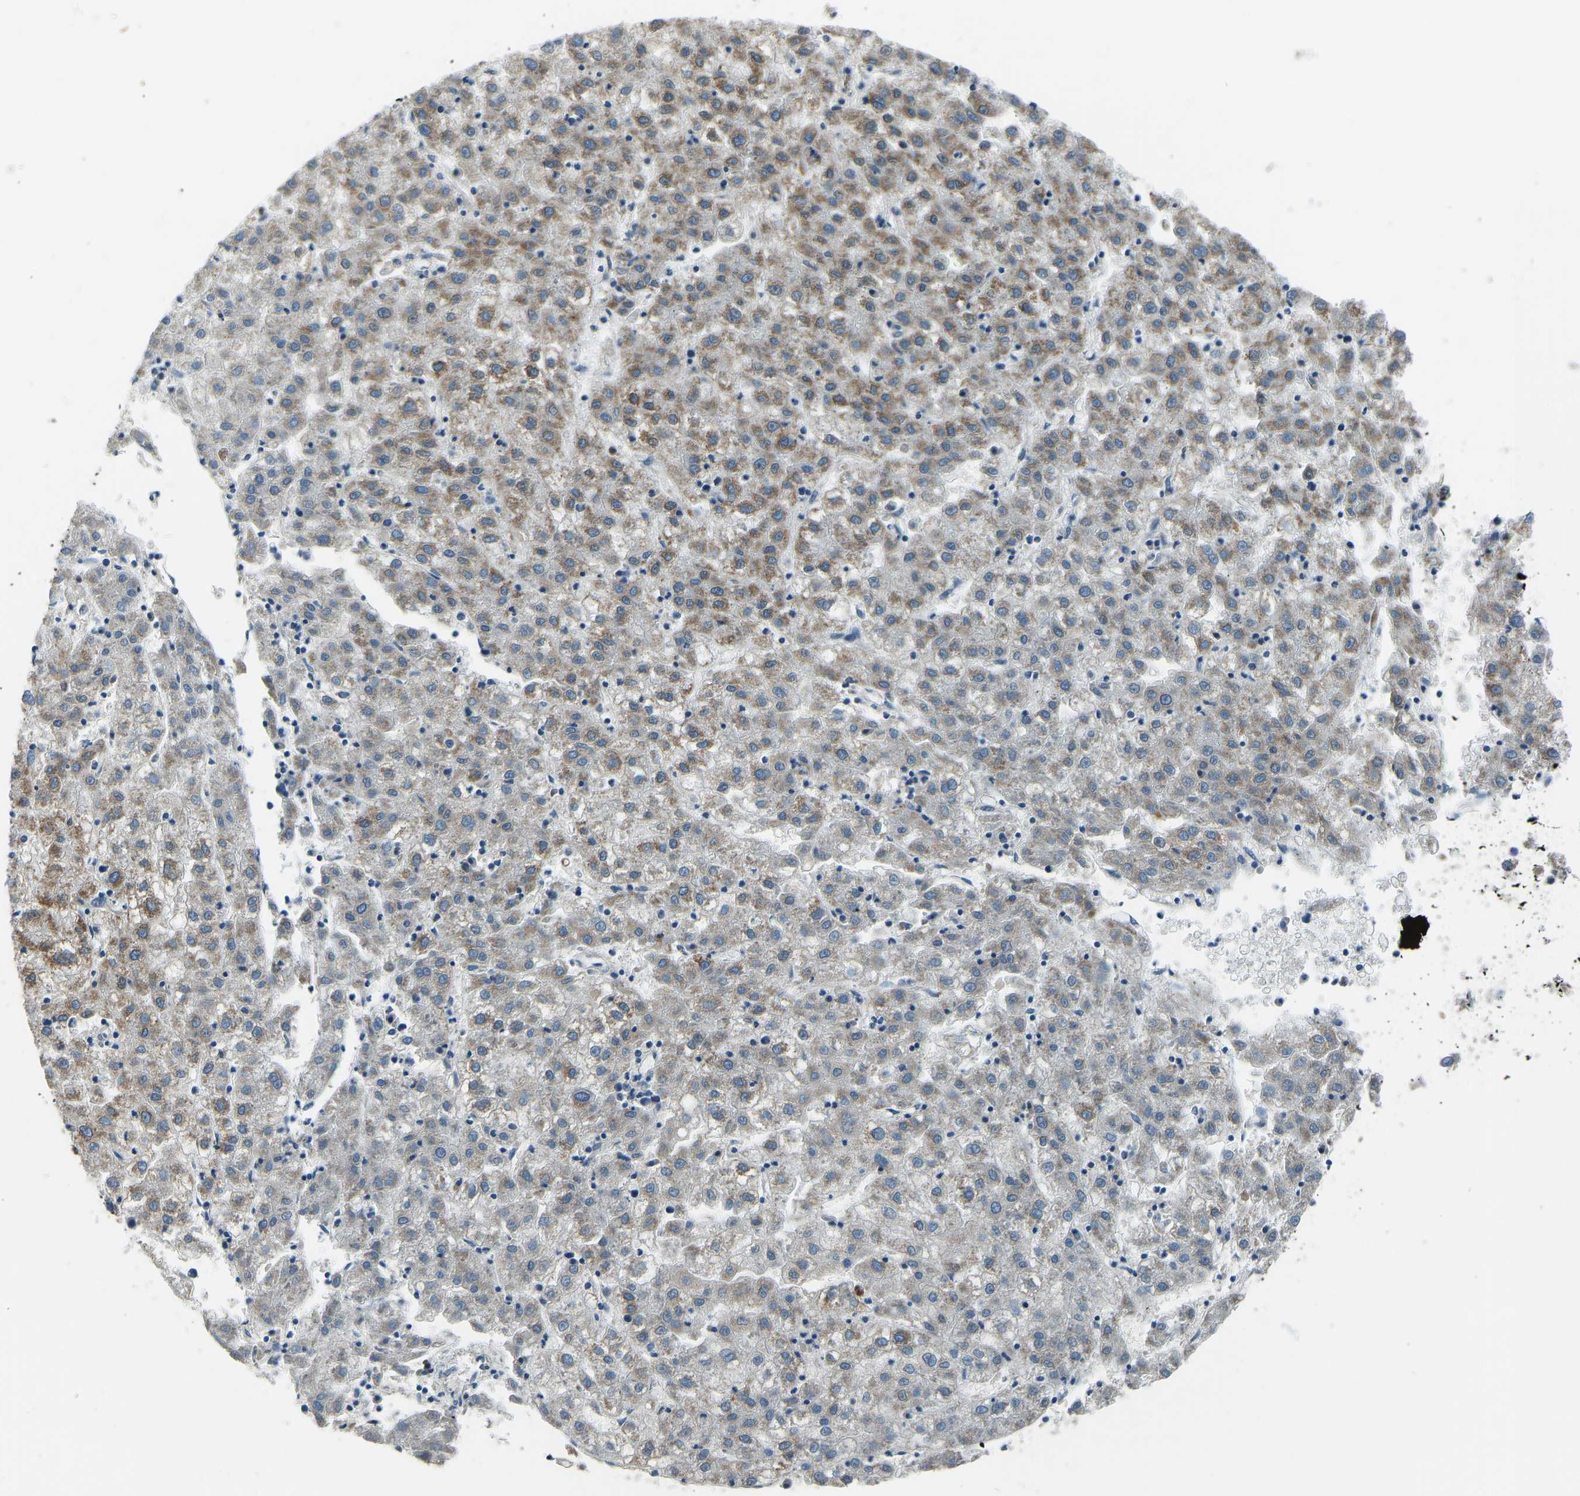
{"staining": {"intensity": "moderate", "quantity": "25%-75%", "location": "cytoplasmic/membranous"}, "tissue": "liver cancer", "cell_type": "Tumor cells", "image_type": "cancer", "snomed": [{"axis": "morphology", "description": "Carcinoma, Hepatocellular, NOS"}, {"axis": "topography", "description": "Liver"}], "caption": "IHC of liver cancer exhibits medium levels of moderate cytoplasmic/membranous positivity in about 25%-75% of tumor cells. (DAB IHC with brightfield microscopy, high magnification).", "gene": "FOS", "patient": {"sex": "male", "age": 72}}